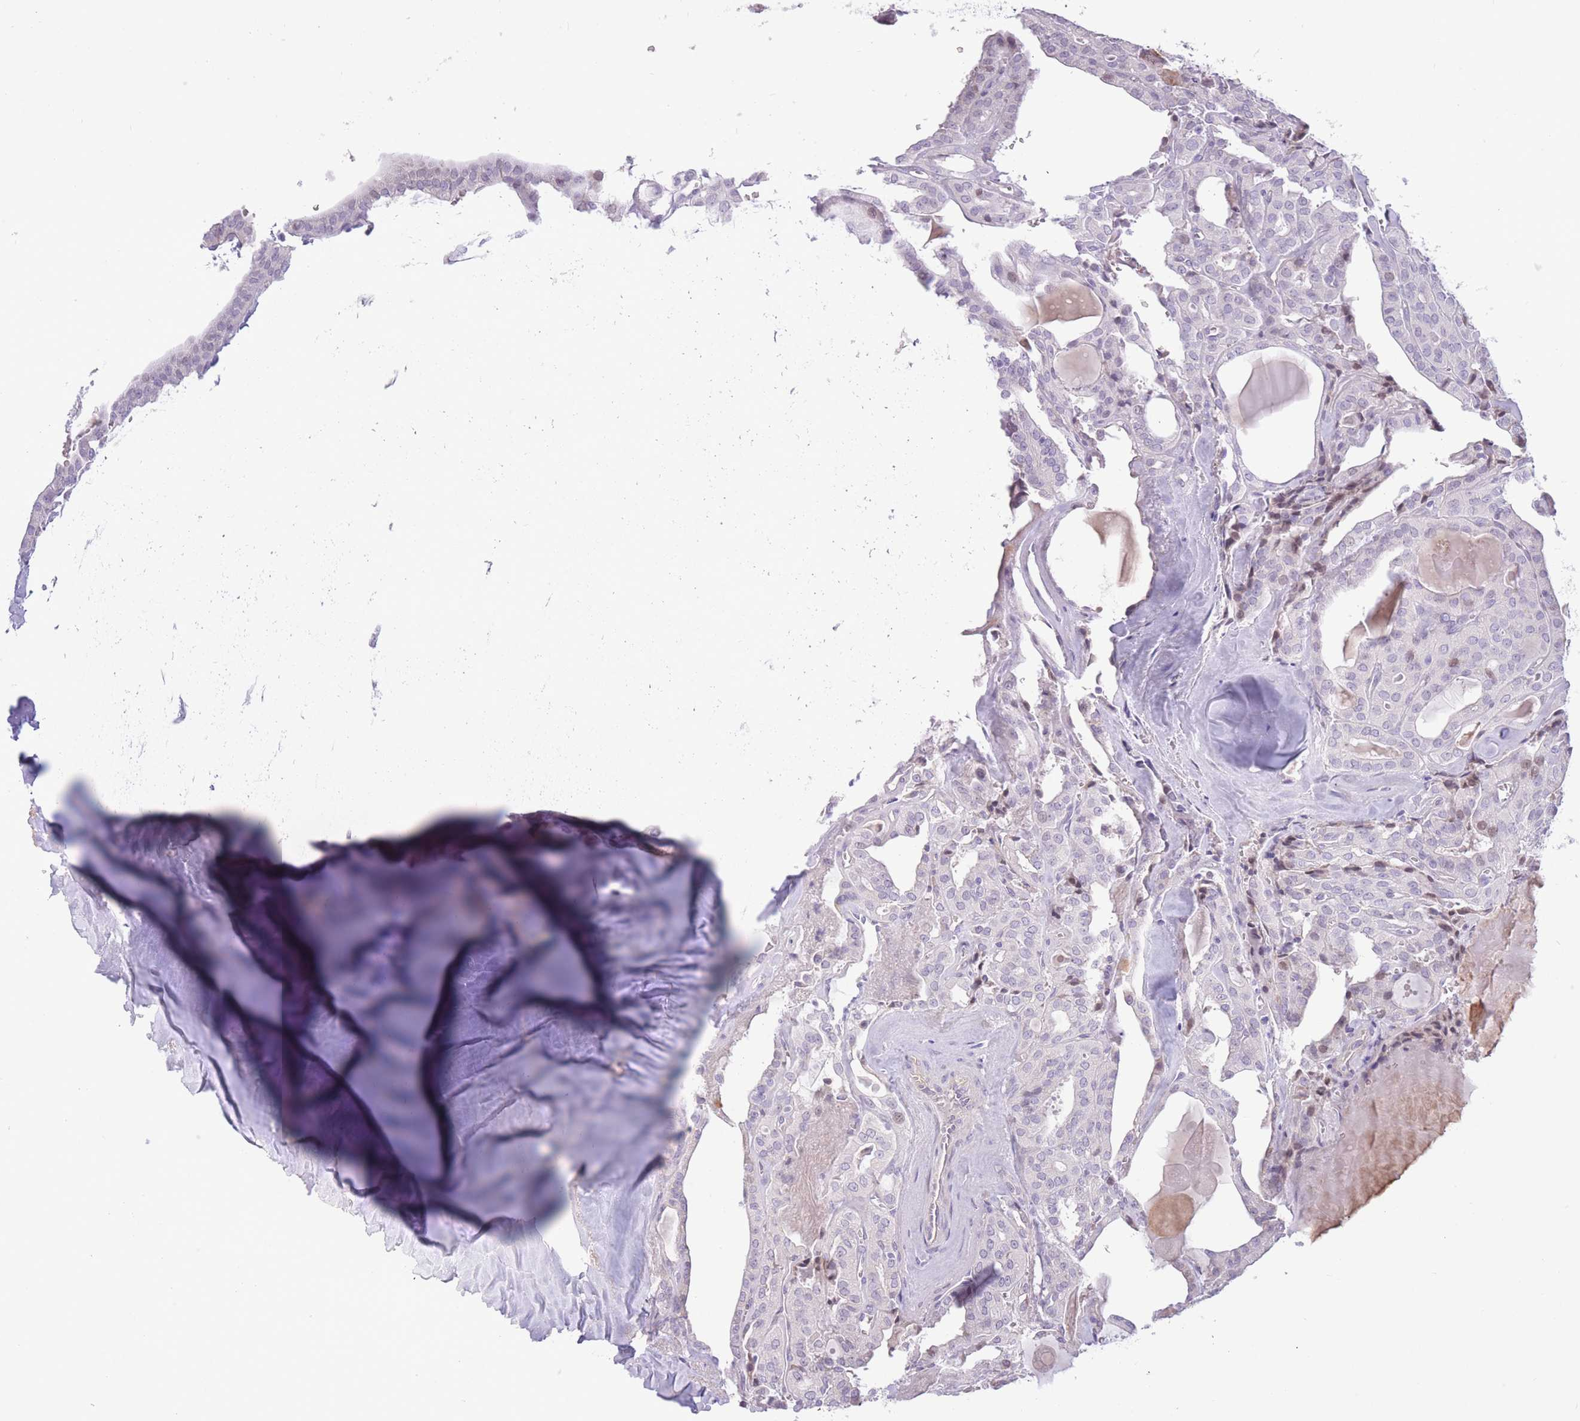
{"staining": {"intensity": "weak", "quantity": "<25%", "location": "nuclear"}, "tissue": "thyroid cancer", "cell_type": "Tumor cells", "image_type": "cancer", "snomed": [{"axis": "morphology", "description": "Papillary adenocarcinoma, NOS"}, {"axis": "topography", "description": "Thyroid gland"}], "caption": "A photomicrograph of human thyroid cancer is negative for staining in tumor cells.", "gene": "WDR70", "patient": {"sex": "male", "age": 52}}